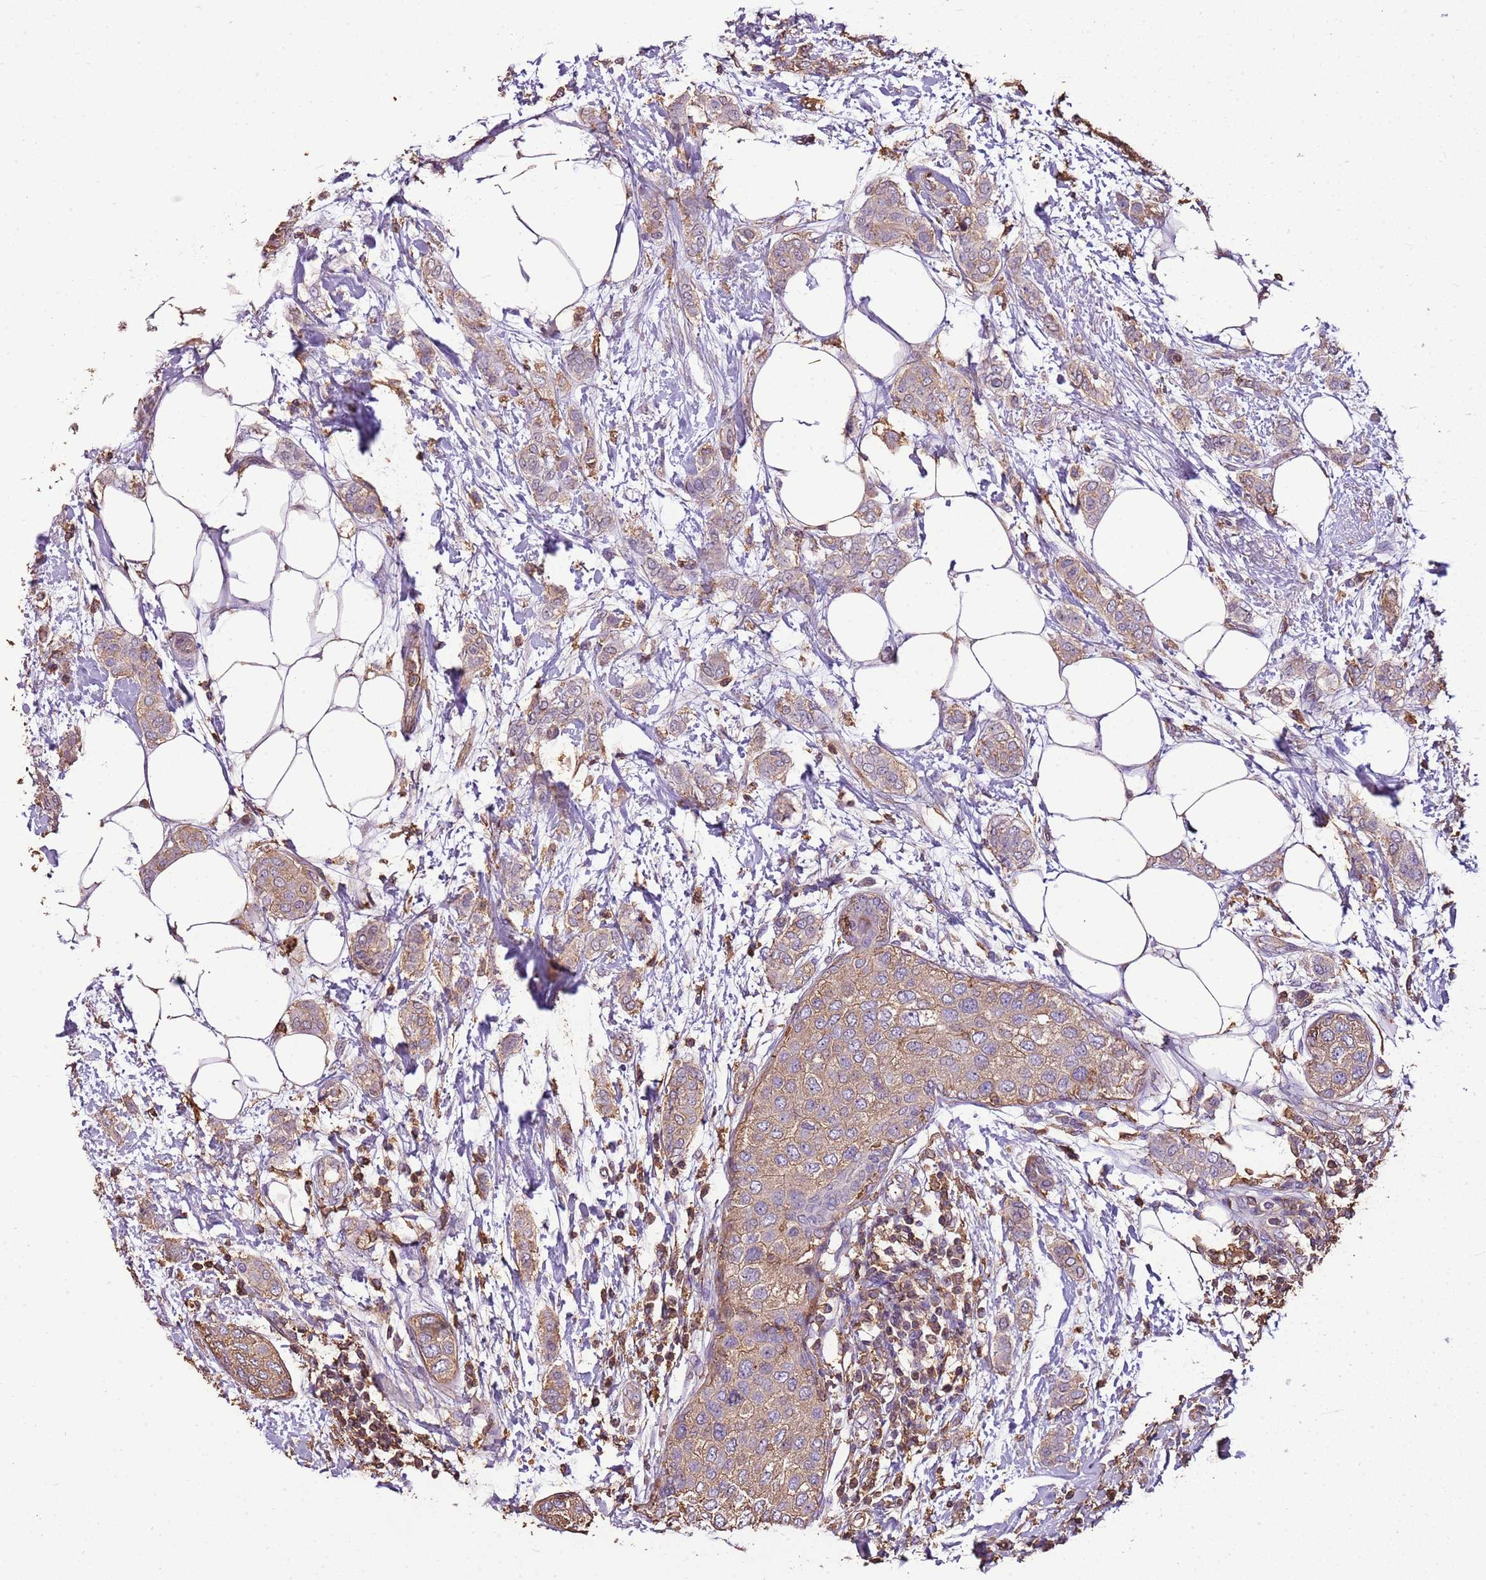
{"staining": {"intensity": "moderate", "quantity": ">75%", "location": "cytoplasmic/membranous"}, "tissue": "breast cancer", "cell_type": "Tumor cells", "image_type": "cancer", "snomed": [{"axis": "morphology", "description": "Duct carcinoma"}, {"axis": "topography", "description": "Breast"}], "caption": "An immunohistochemistry (IHC) image of tumor tissue is shown. Protein staining in brown shows moderate cytoplasmic/membranous positivity in breast cancer within tumor cells. The protein of interest is stained brown, and the nuclei are stained in blue (DAB IHC with brightfield microscopy, high magnification).", "gene": "ARL10", "patient": {"sex": "female", "age": 72}}